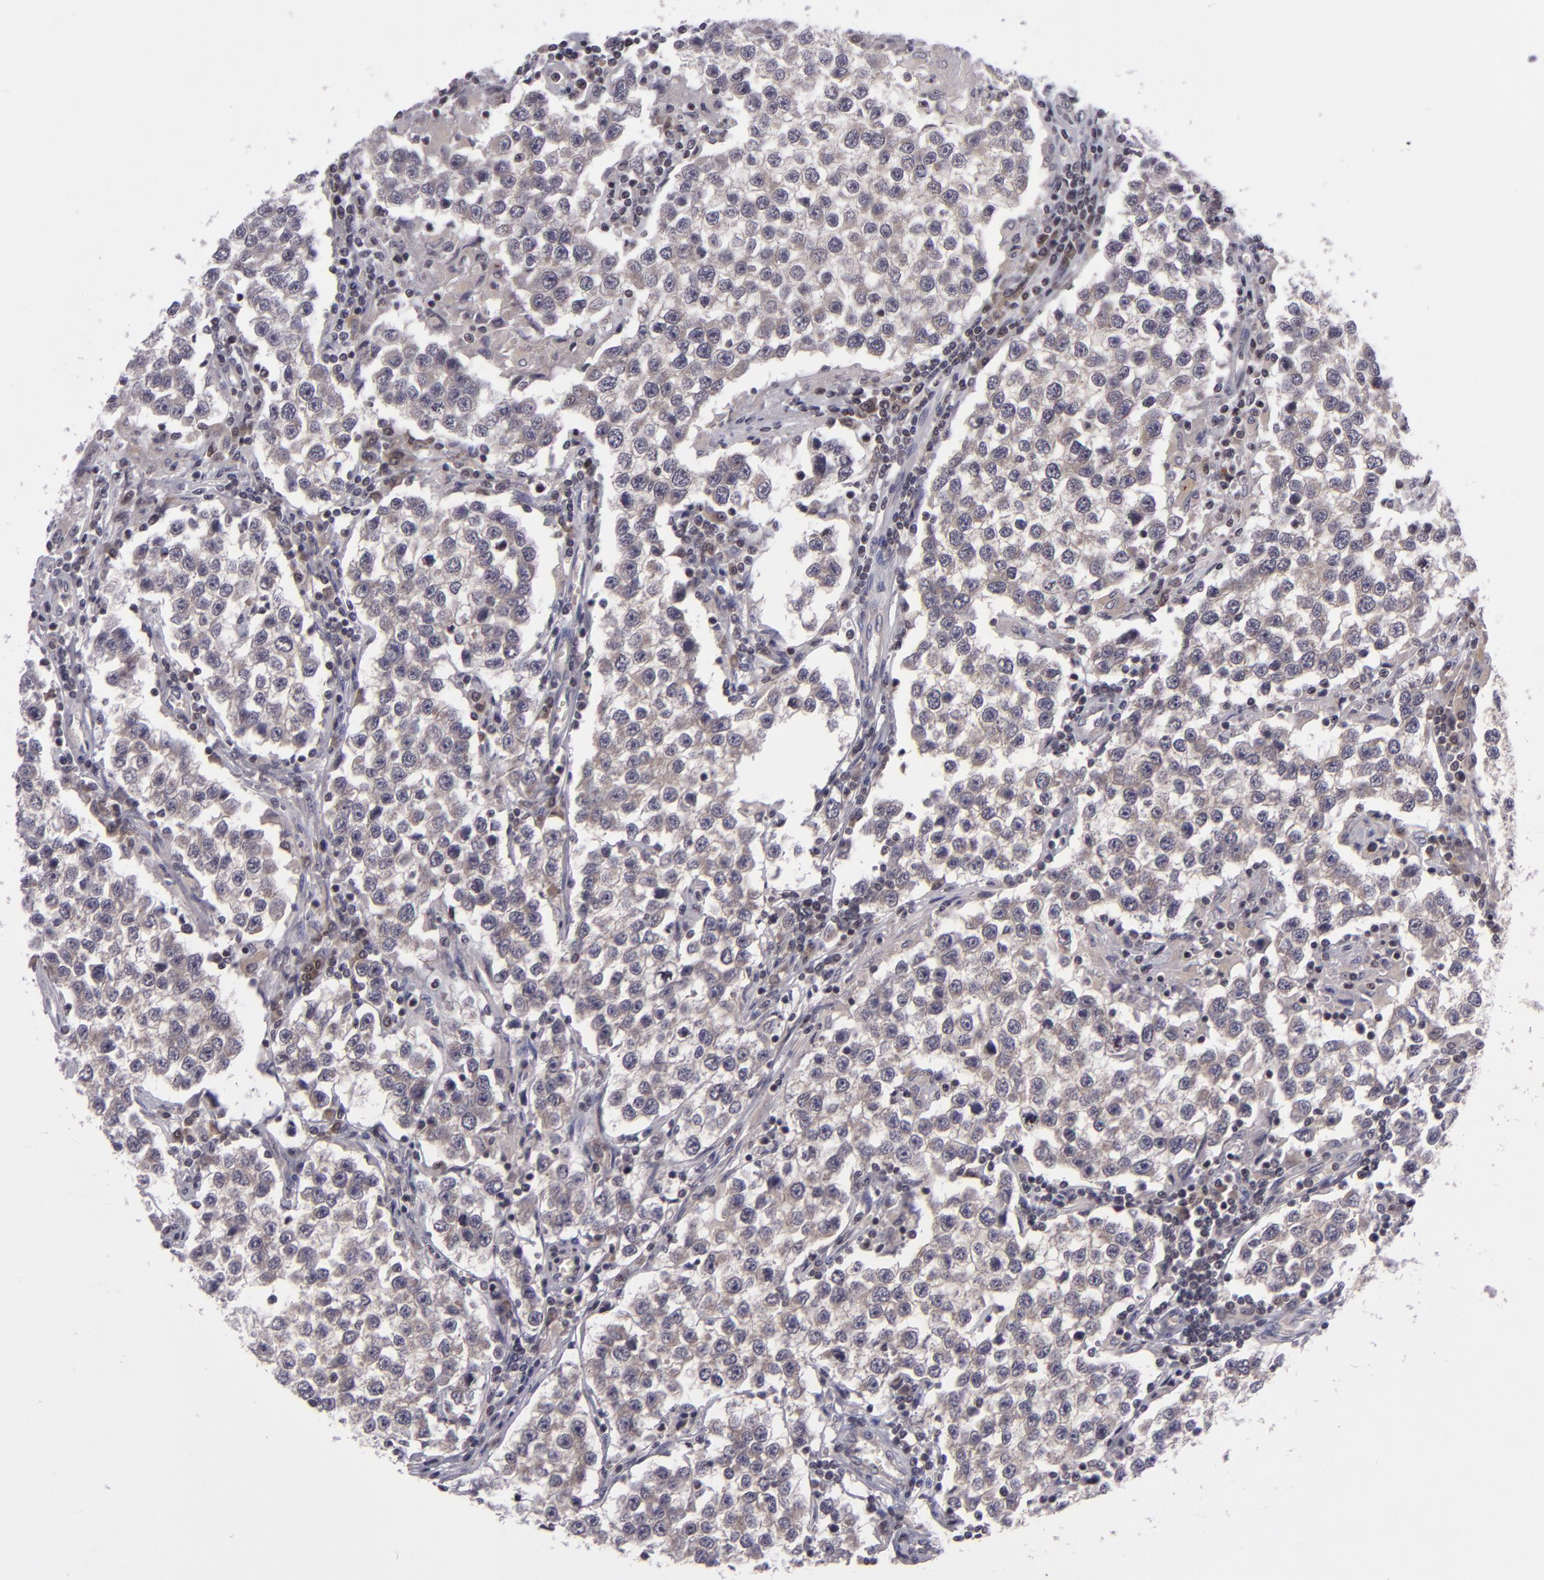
{"staining": {"intensity": "negative", "quantity": "none", "location": "none"}, "tissue": "testis cancer", "cell_type": "Tumor cells", "image_type": "cancer", "snomed": [{"axis": "morphology", "description": "Seminoma, NOS"}, {"axis": "topography", "description": "Testis"}], "caption": "The IHC image has no significant expression in tumor cells of seminoma (testis) tissue.", "gene": "CASP8", "patient": {"sex": "male", "age": 36}}